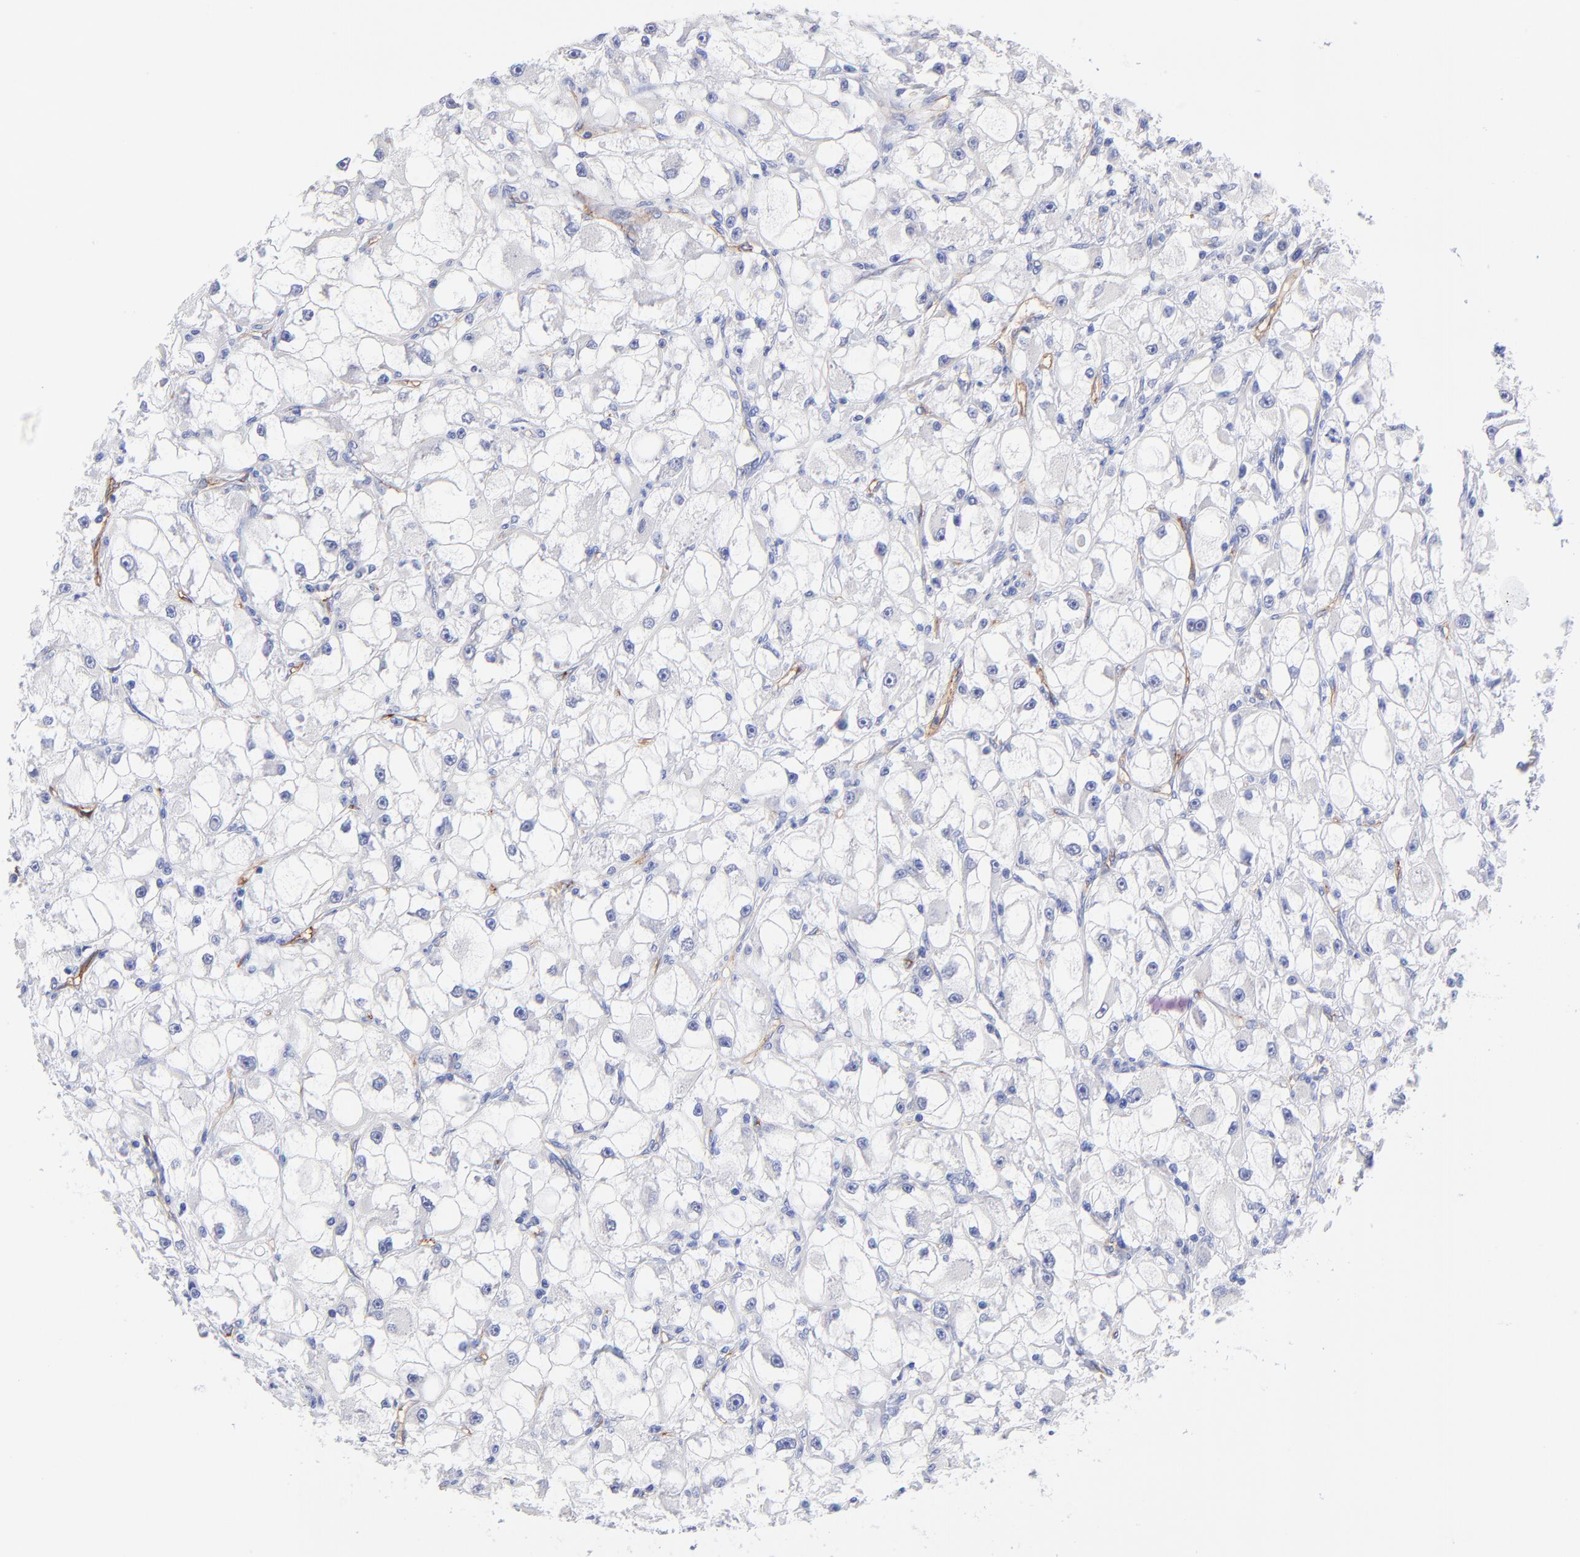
{"staining": {"intensity": "negative", "quantity": "none", "location": "none"}, "tissue": "renal cancer", "cell_type": "Tumor cells", "image_type": "cancer", "snomed": [{"axis": "morphology", "description": "Adenocarcinoma, NOS"}, {"axis": "topography", "description": "Kidney"}], "caption": "Renal cancer was stained to show a protein in brown. There is no significant expression in tumor cells. The staining was performed using DAB to visualize the protein expression in brown, while the nuclei were stained in blue with hematoxylin (Magnification: 20x).", "gene": "SLC44A2", "patient": {"sex": "female", "age": 73}}